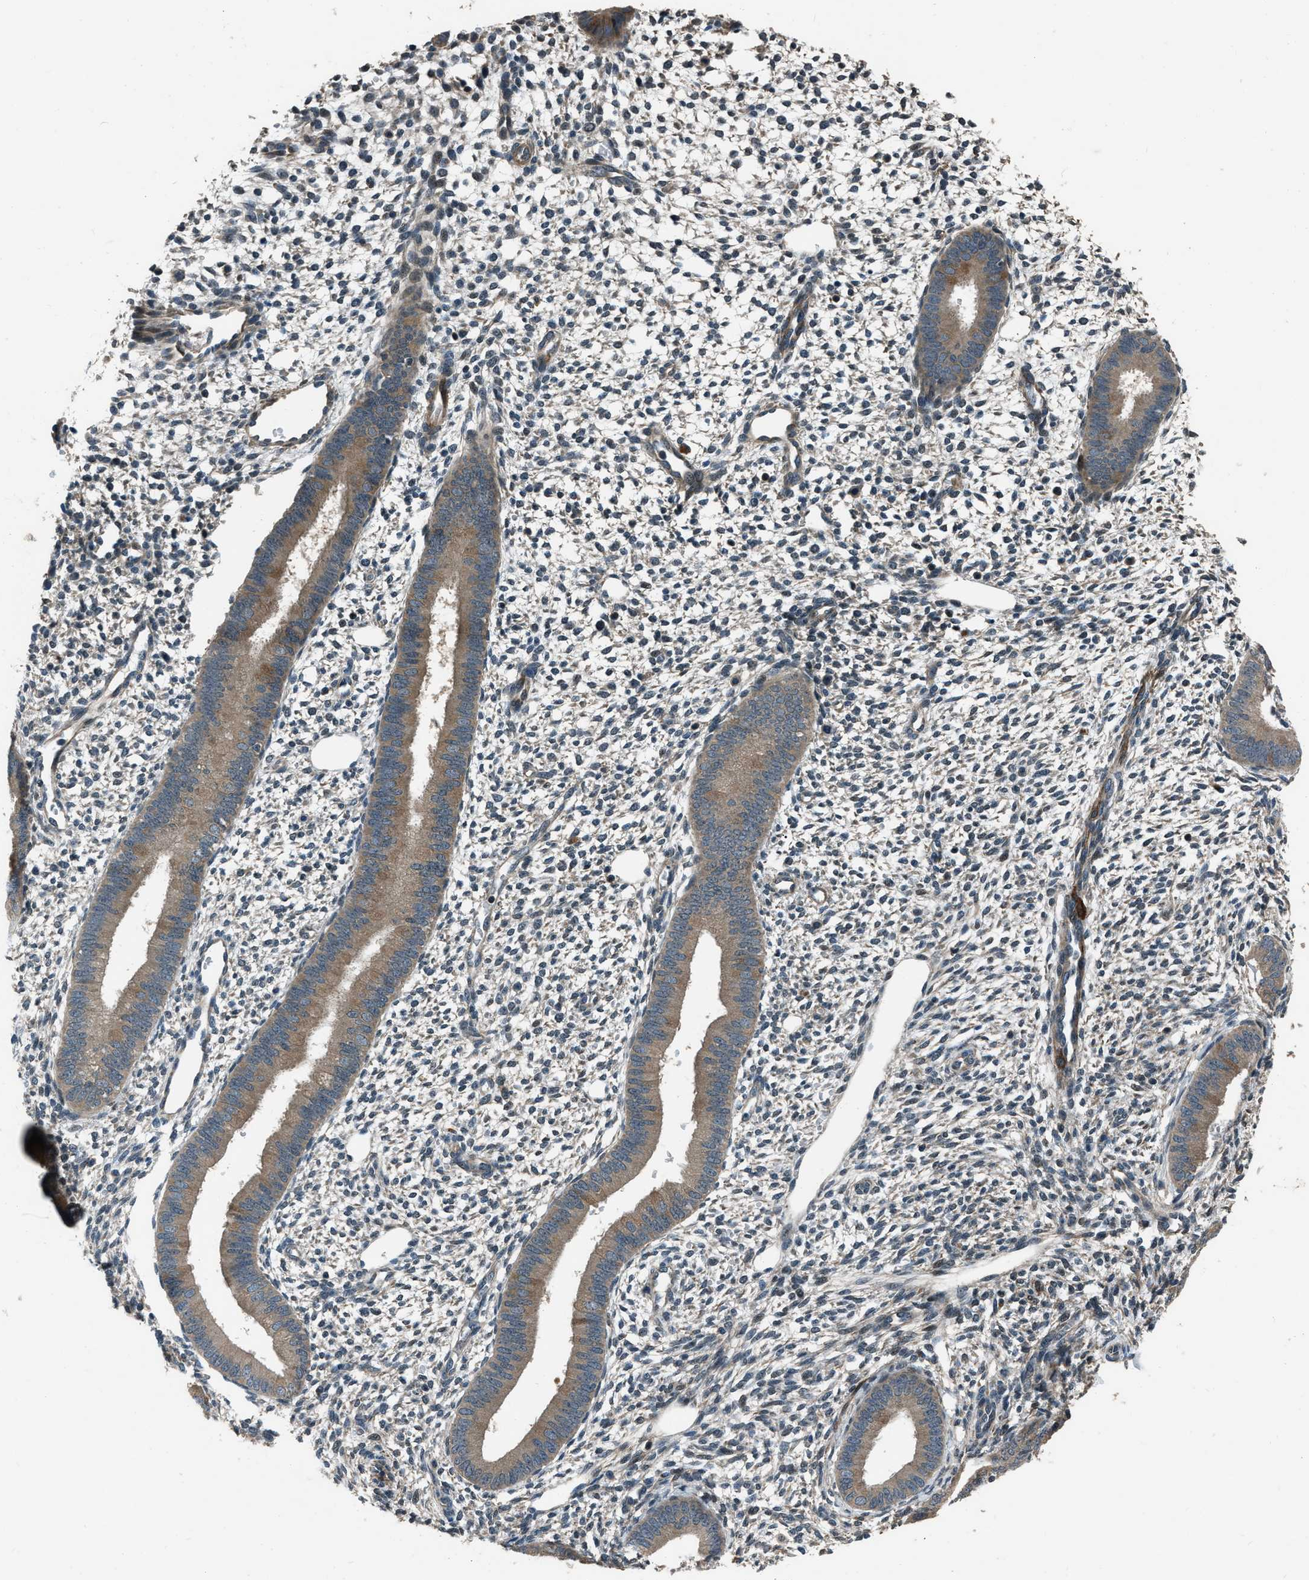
{"staining": {"intensity": "weak", "quantity": "25%-75%", "location": "cytoplasmic/membranous"}, "tissue": "endometrium", "cell_type": "Cells in endometrial stroma", "image_type": "normal", "snomed": [{"axis": "morphology", "description": "Normal tissue, NOS"}, {"axis": "topography", "description": "Endometrium"}], "caption": "Immunohistochemical staining of unremarkable human endometrium reveals weak cytoplasmic/membranous protein staining in approximately 25%-75% of cells in endometrial stroma.", "gene": "NUDCD3", "patient": {"sex": "female", "age": 46}}